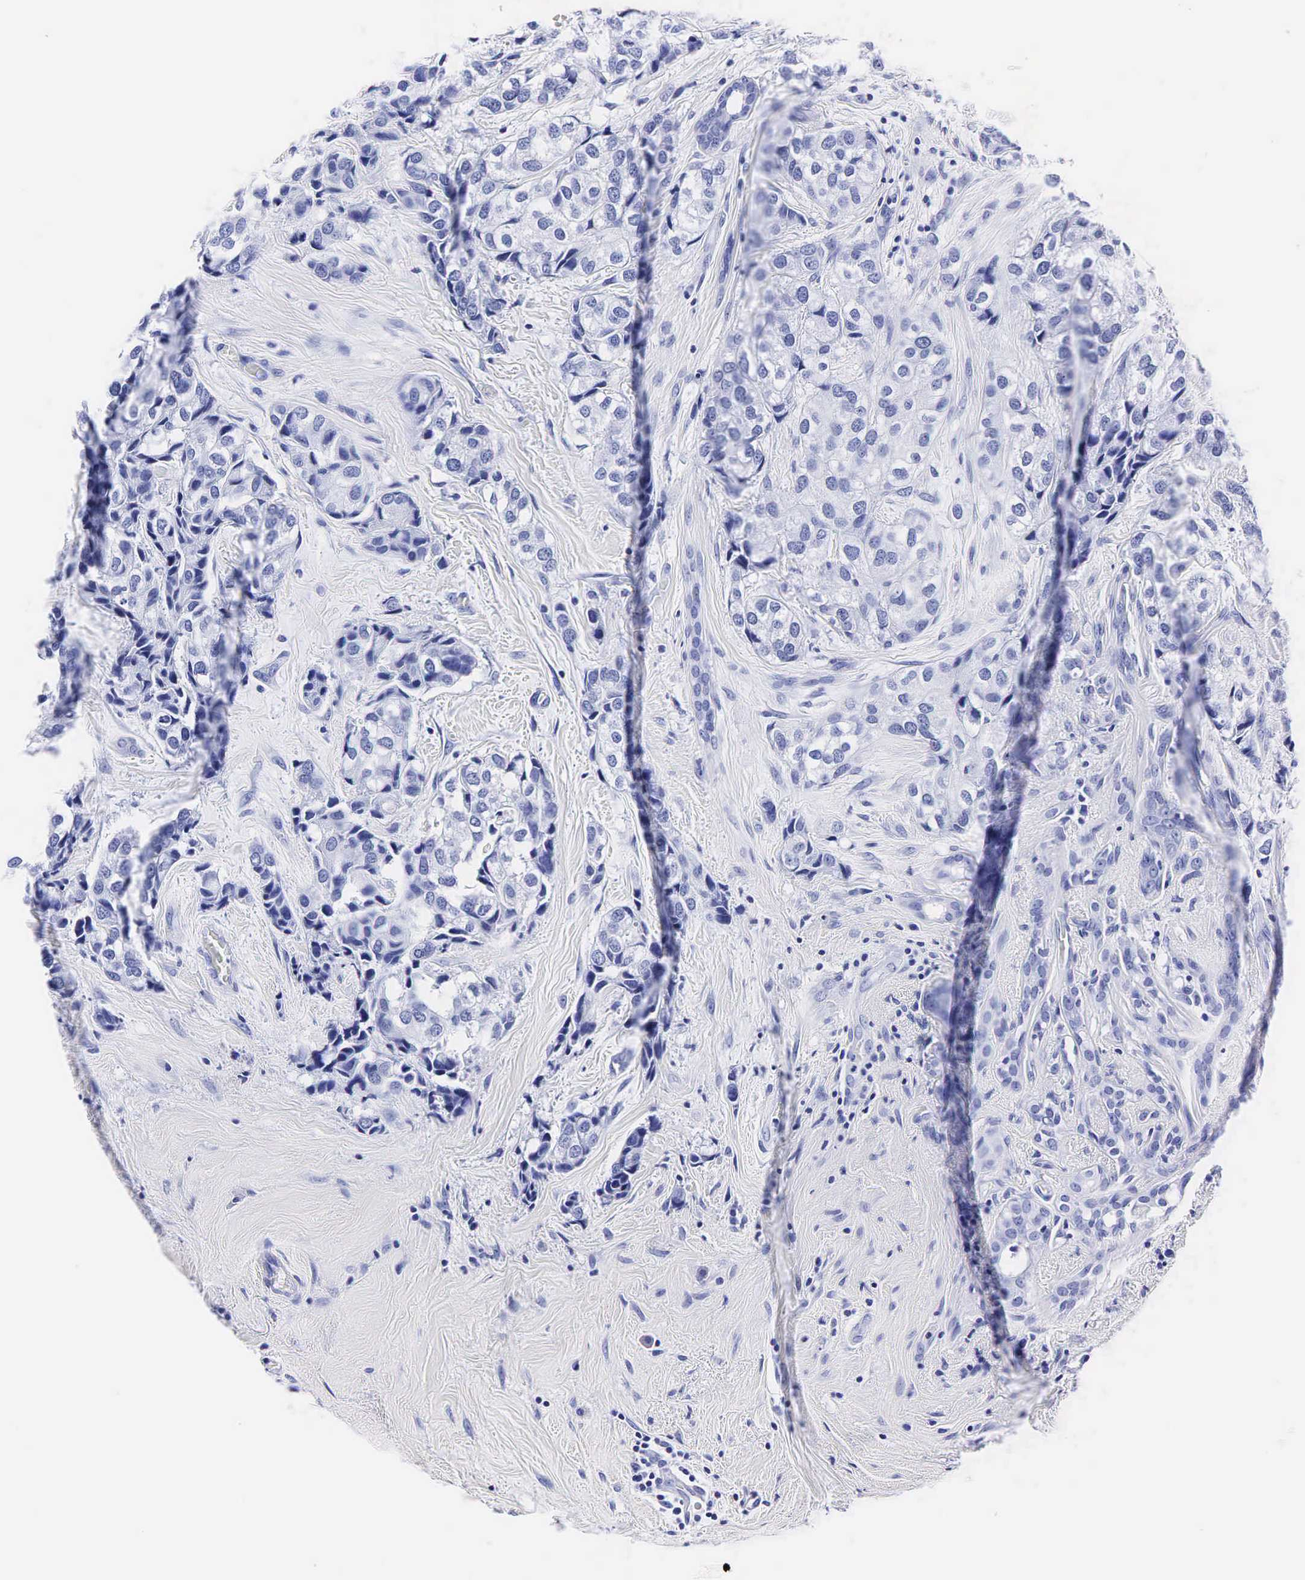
{"staining": {"intensity": "negative", "quantity": "none", "location": "none"}, "tissue": "breast cancer", "cell_type": "Tumor cells", "image_type": "cancer", "snomed": [{"axis": "morphology", "description": "Duct carcinoma"}, {"axis": "topography", "description": "Breast"}], "caption": "Human breast cancer (invasive ductal carcinoma) stained for a protein using immunohistochemistry (IHC) shows no staining in tumor cells.", "gene": "KLK3", "patient": {"sex": "female", "age": 68}}